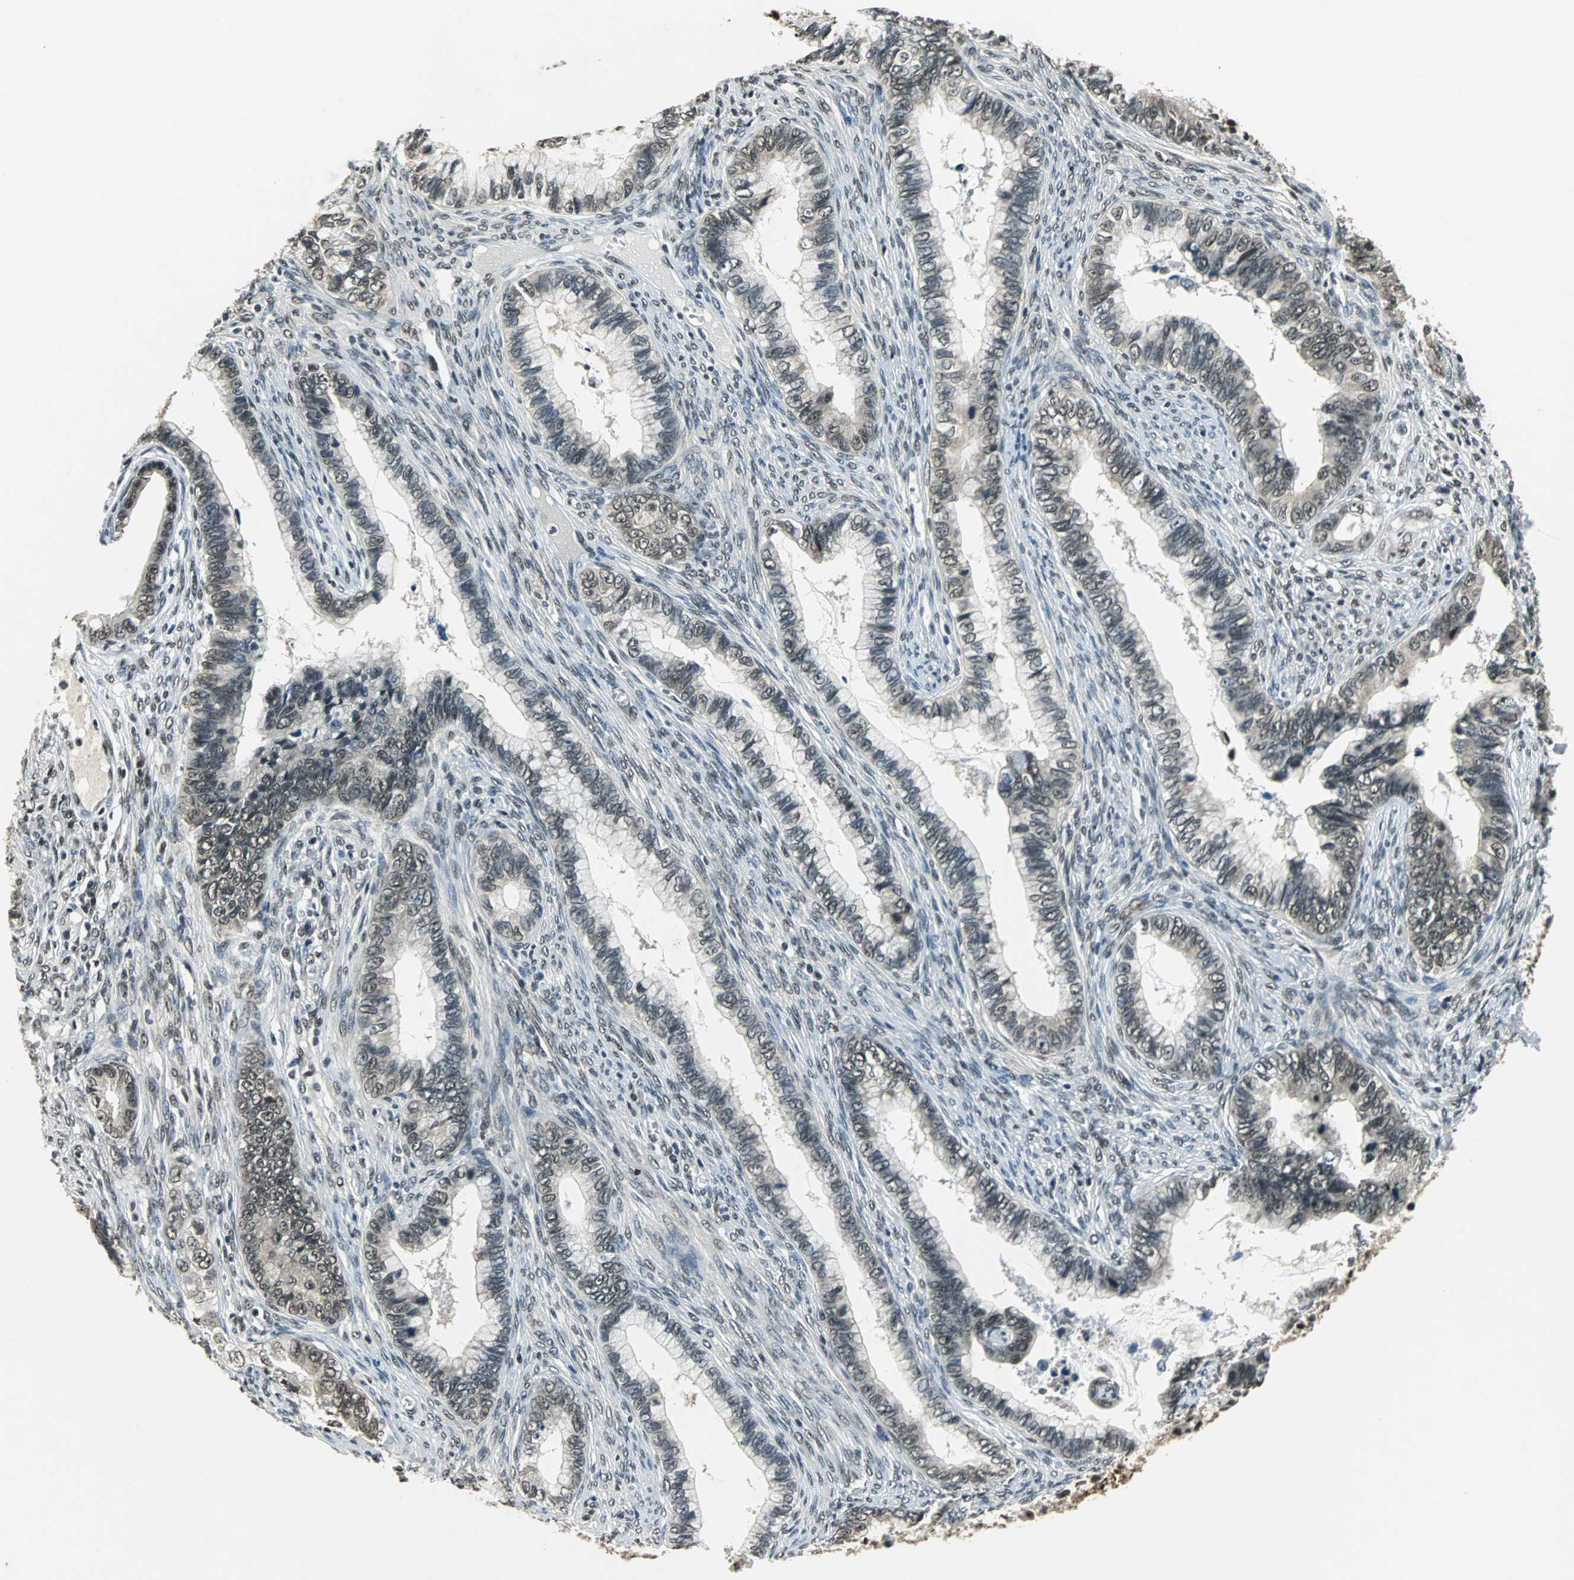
{"staining": {"intensity": "moderate", "quantity": "25%-75%", "location": "nuclear"}, "tissue": "cervical cancer", "cell_type": "Tumor cells", "image_type": "cancer", "snomed": [{"axis": "morphology", "description": "Adenocarcinoma, NOS"}, {"axis": "topography", "description": "Cervix"}], "caption": "Immunohistochemical staining of cervical adenocarcinoma exhibits medium levels of moderate nuclear protein staining in approximately 25%-75% of tumor cells.", "gene": "RBM14", "patient": {"sex": "female", "age": 44}}